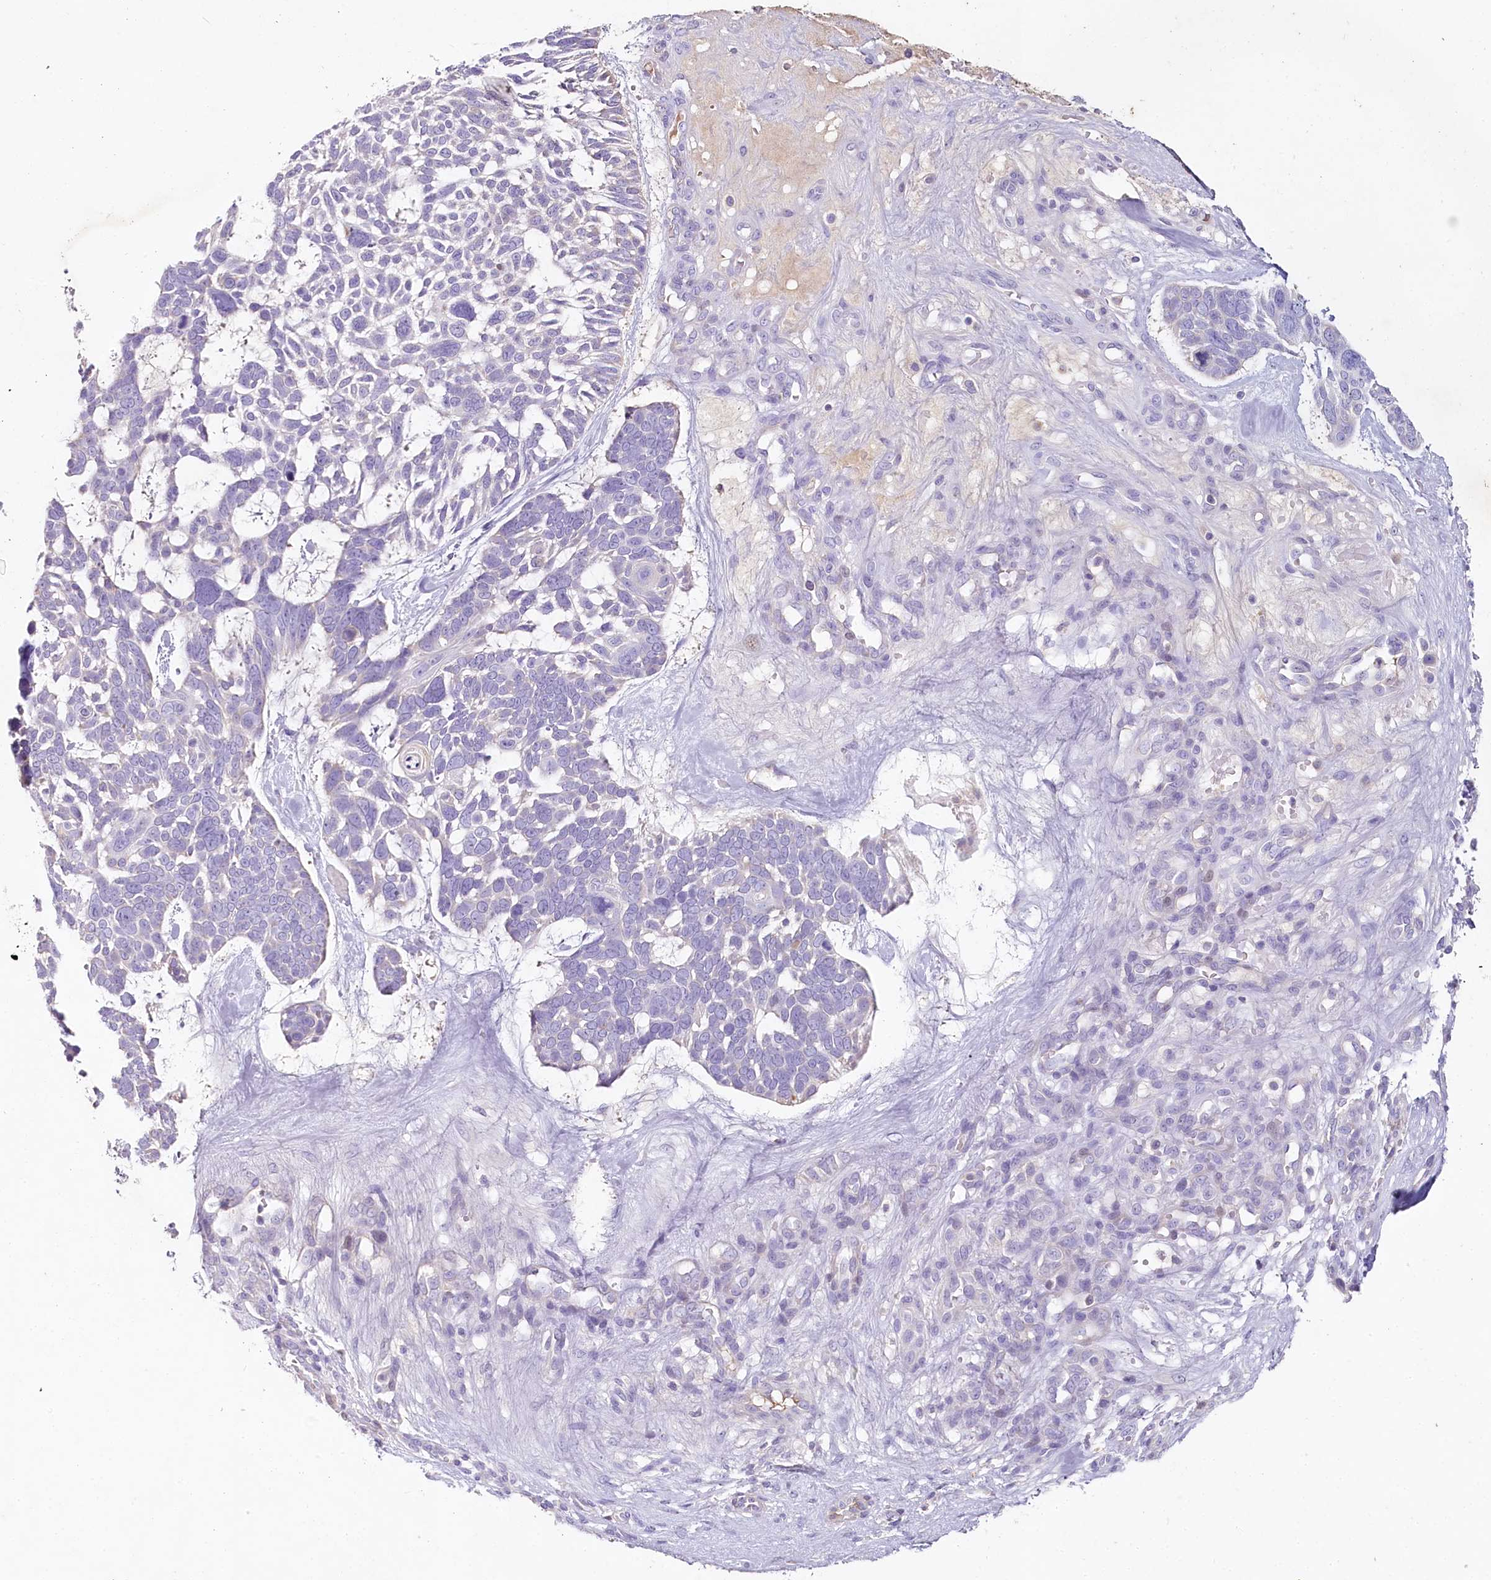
{"staining": {"intensity": "negative", "quantity": "none", "location": "none"}, "tissue": "skin cancer", "cell_type": "Tumor cells", "image_type": "cancer", "snomed": [{"axis": "morphology", "description": "Basal cell carcinoma"}, {"axis": "topography", "description": "Skin"}], "caption": "Tumor cells show no significant positivity in skin basal cell carcinoma.", "gene": "HPD", "patient": {"sex": "male", "age": 88}}